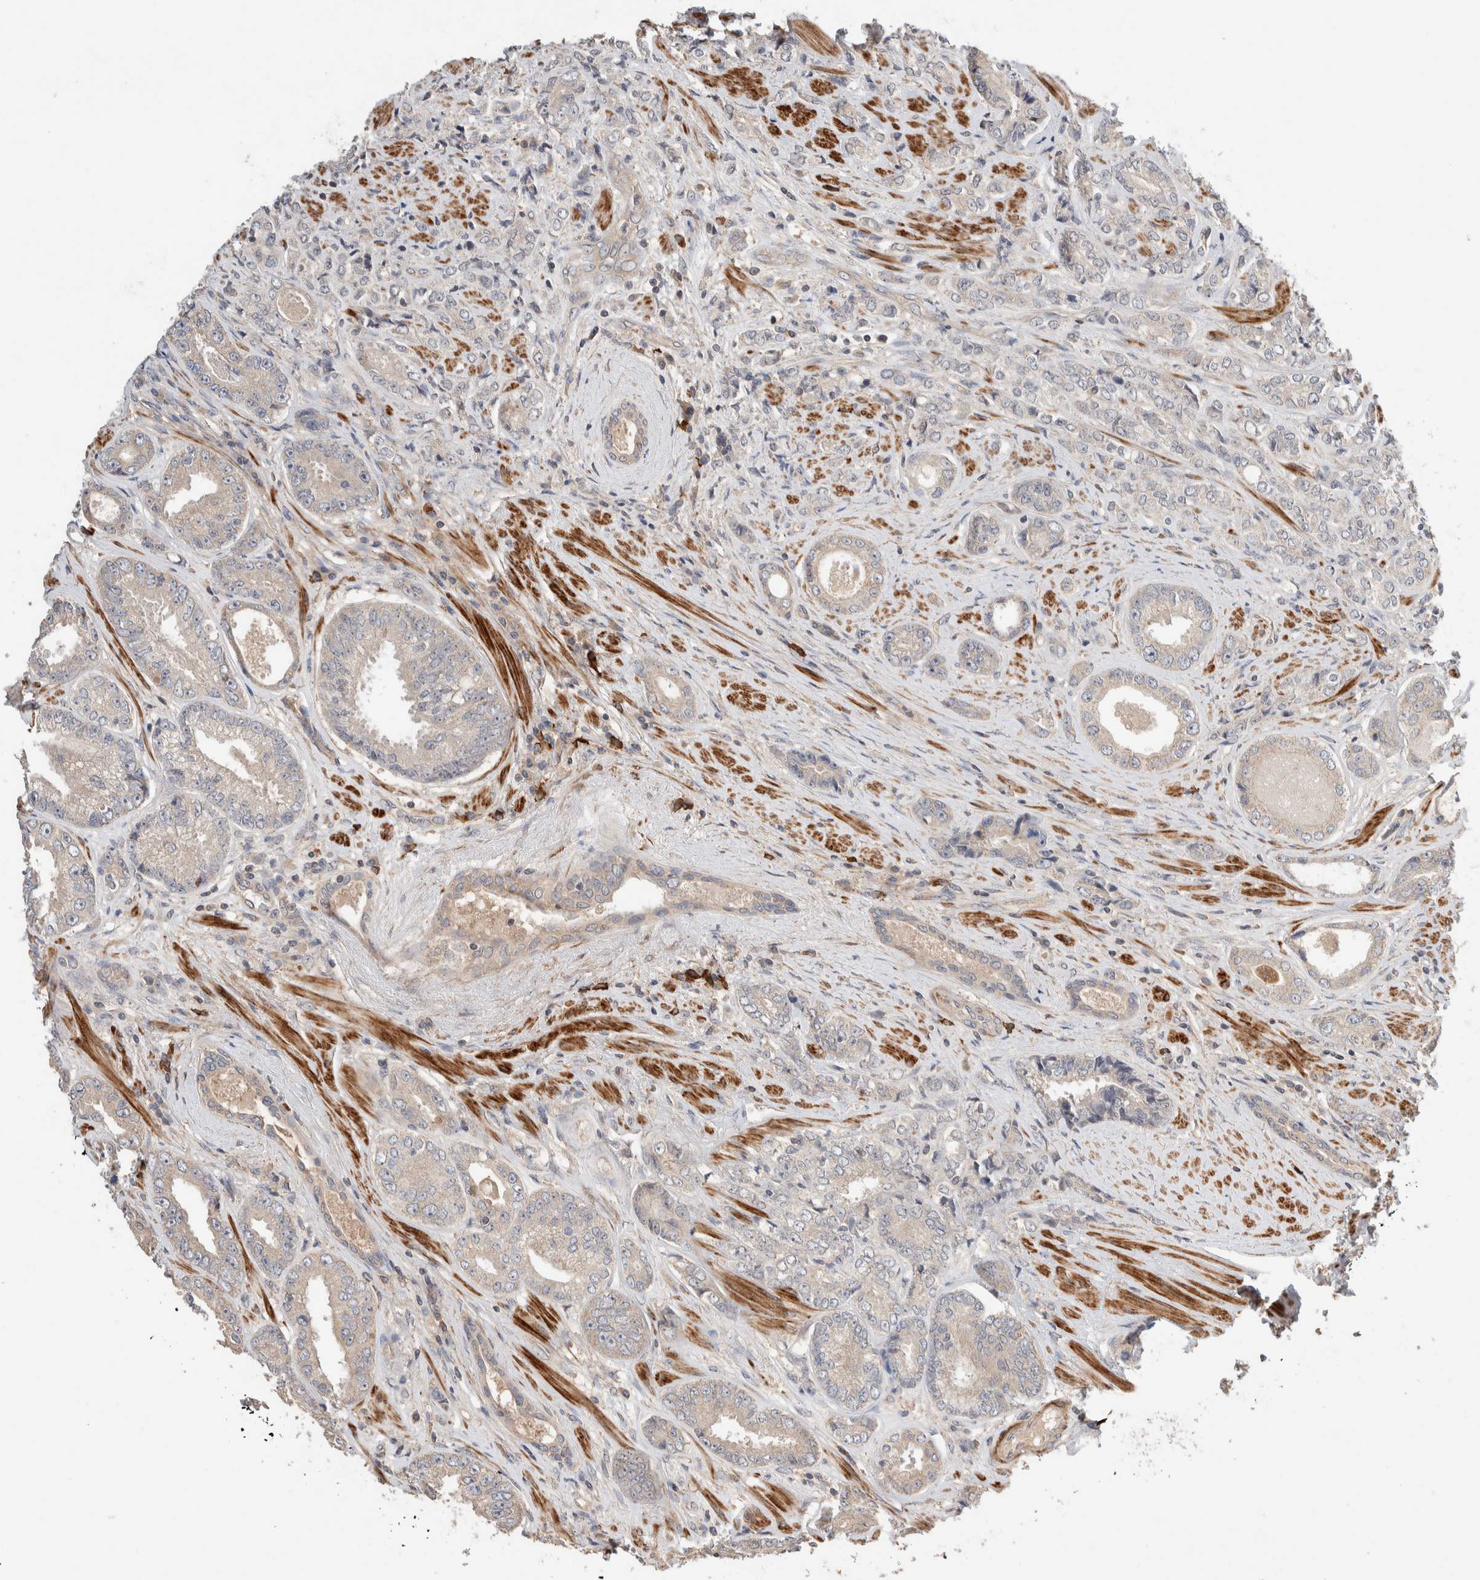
{"staining": {"intensity": "negative", "quantity": "none", "location": "none"}, "tissue": "prostate cancer", "cell_type": "Tumor cells", "image_type": "cancer", "snomed": [{"axis": "morphology", "description": "Adenocarcinoma, High grade"}, {"axis": "topography", "description": "Prostate"}], "caption": "The immunohistochemistry (IHC) image has no significant expression in tumor cells of high-grade adenocarcinoma (prostate) tissue. (DAB immunohistochemistry visualized using brightfield microscopy, high magnification).", "gene": "WDR91", "patient": {"sex": "male", "age": 61}}